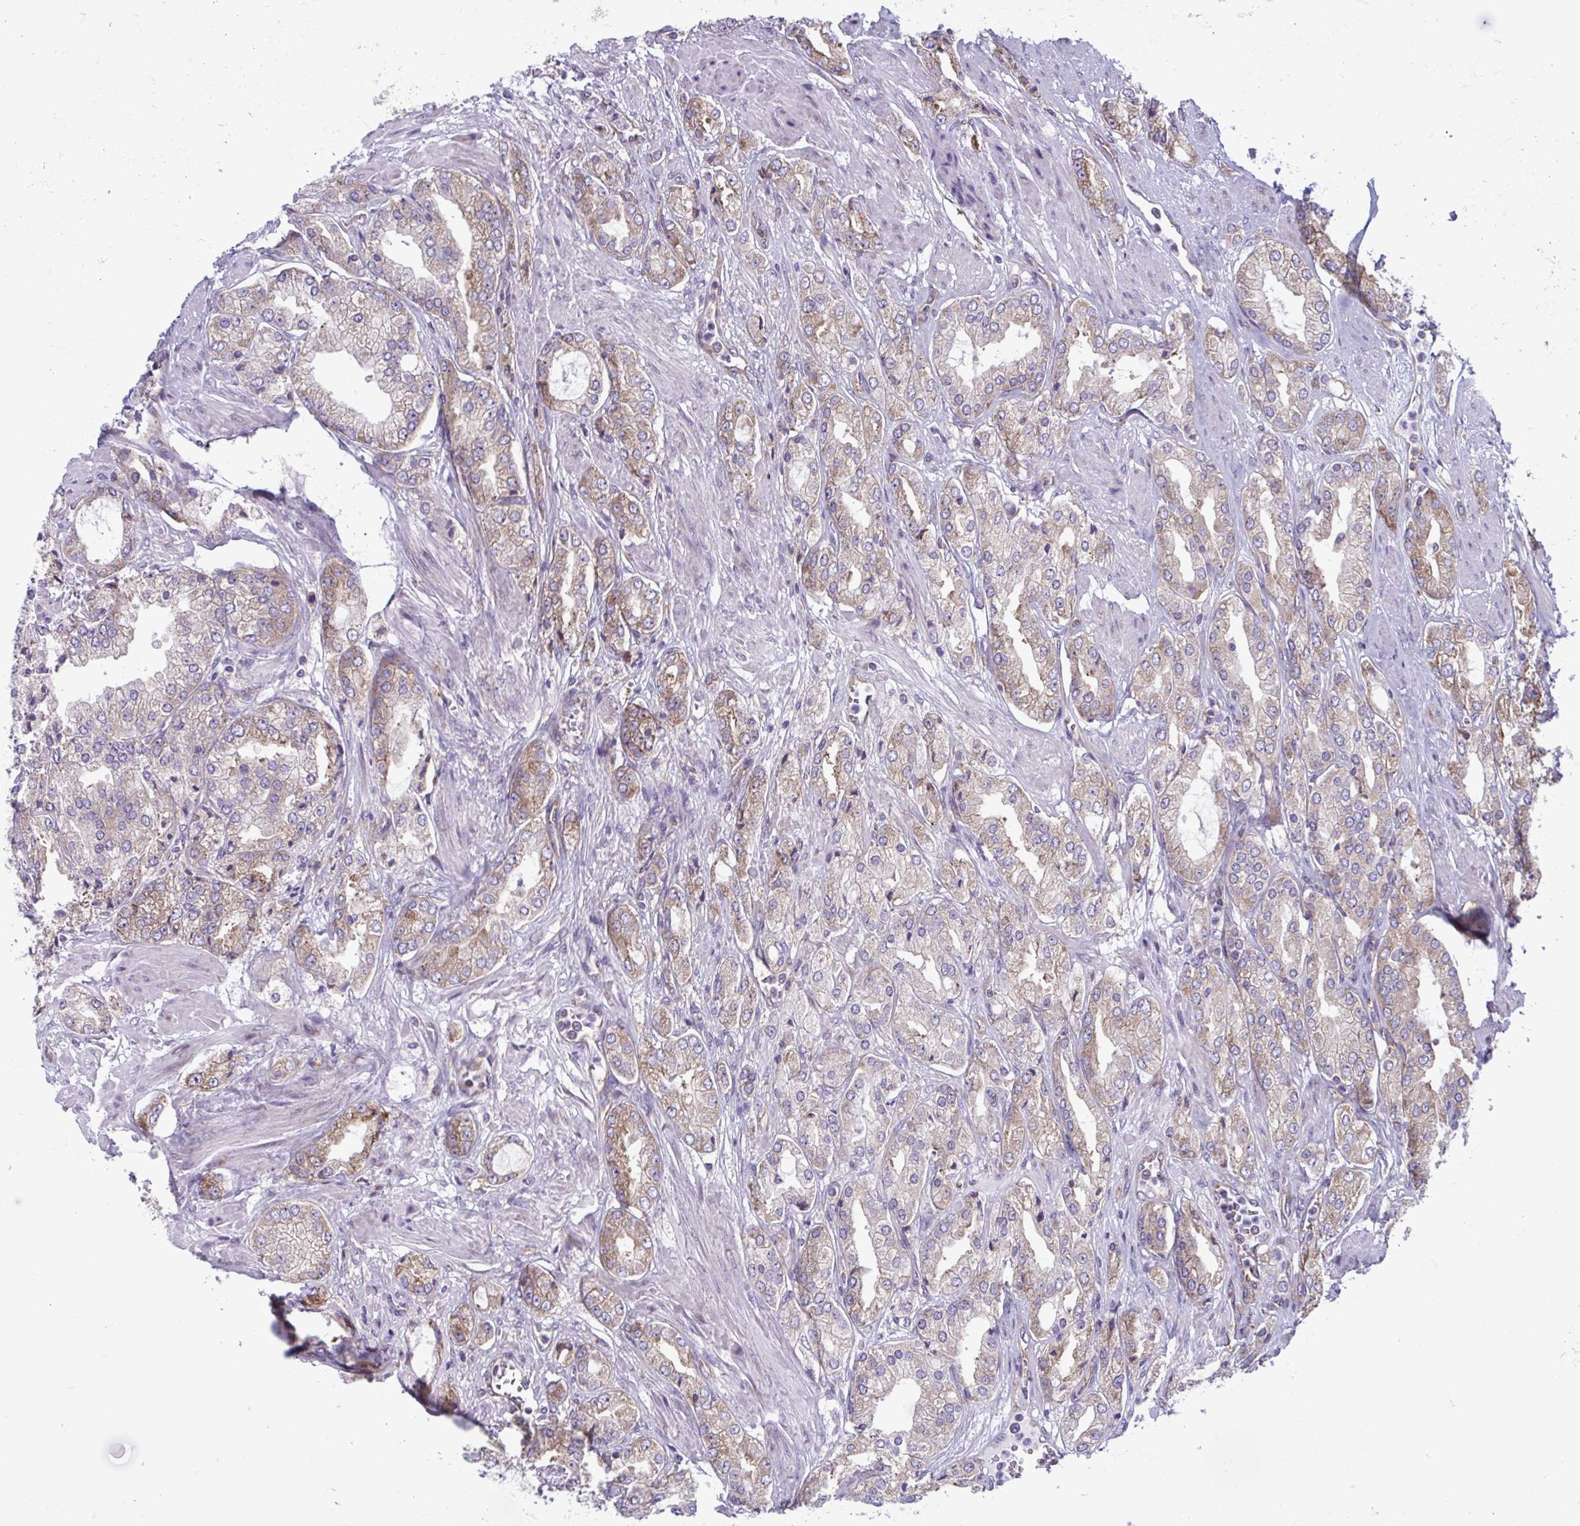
{"staining": {"intensity": "moderate", "quantity": "<25%", "location": "cytoplasmic/membranous"}, "tissue": "prostate cancer", "cell_type": "Tumor cells", "image_type": "cancer", "snomed": [{"axis": "morphology", "description": "Adenocarcinoma, High grade"}, {"axis": "topography", "description": "Prostate"}], "caption": "A high-resolution histopathology image shows IHC staining of prostate cancer, which exhibits moderate cytoplasmic/membranous expression in about <25% of tumor cells.", "gene": "RPS16", "patient": {"sex": "male", "age": 68}}